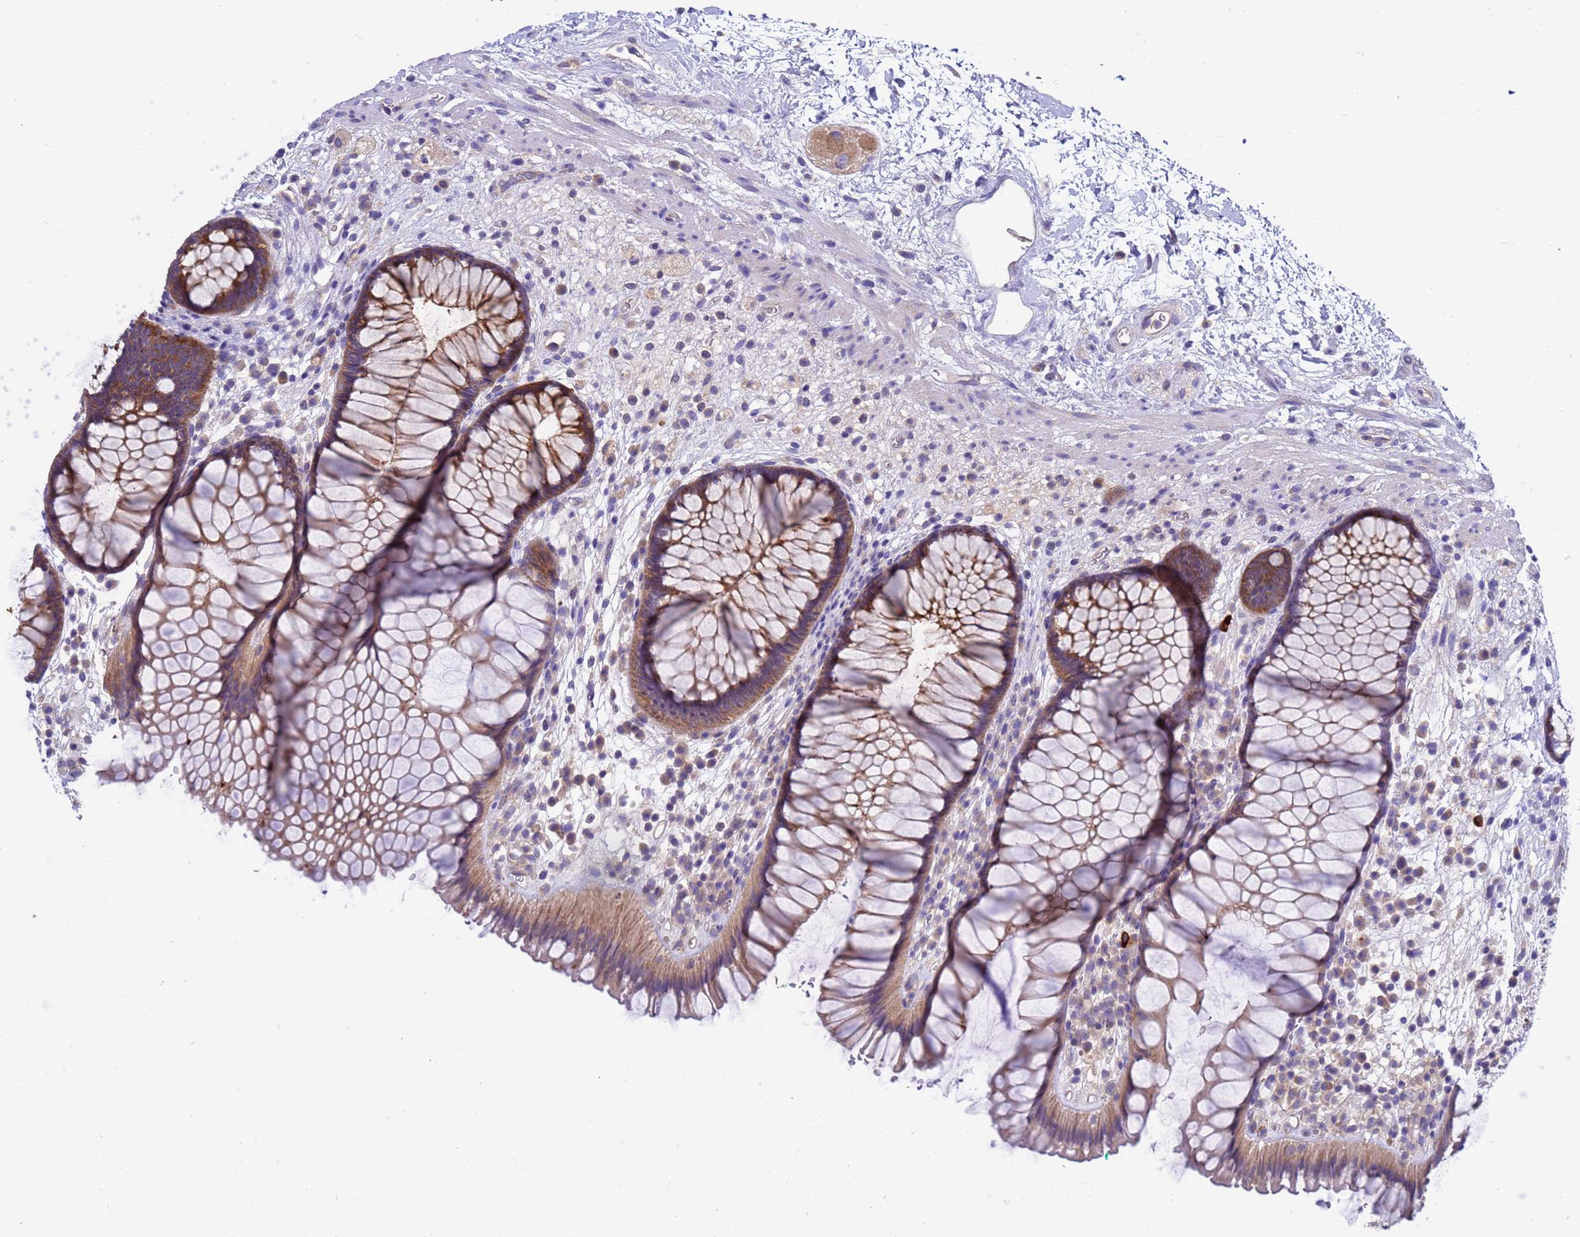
{"staining": {"intensity": "moderate", "quantity": ">75%", "location": "cytoplasmic/membranous"}, "tissue": "rectum", "cell_type": "Glandular cells", "image_type": "normal", "snomed": [{"axis": "morphology", "description": "Normal tissue, NOS"}, {"axis": "topography", "description": "Rectum"}], "caption": "The photomicrograph reveals immunohistochemical staining of benign rectum. There is moderate cytoplasmic/membranous positivity is present in approximately >75% of glandular cells.", "gene": "RC3H2", "patient": {"sex": "male", "age": 51}}